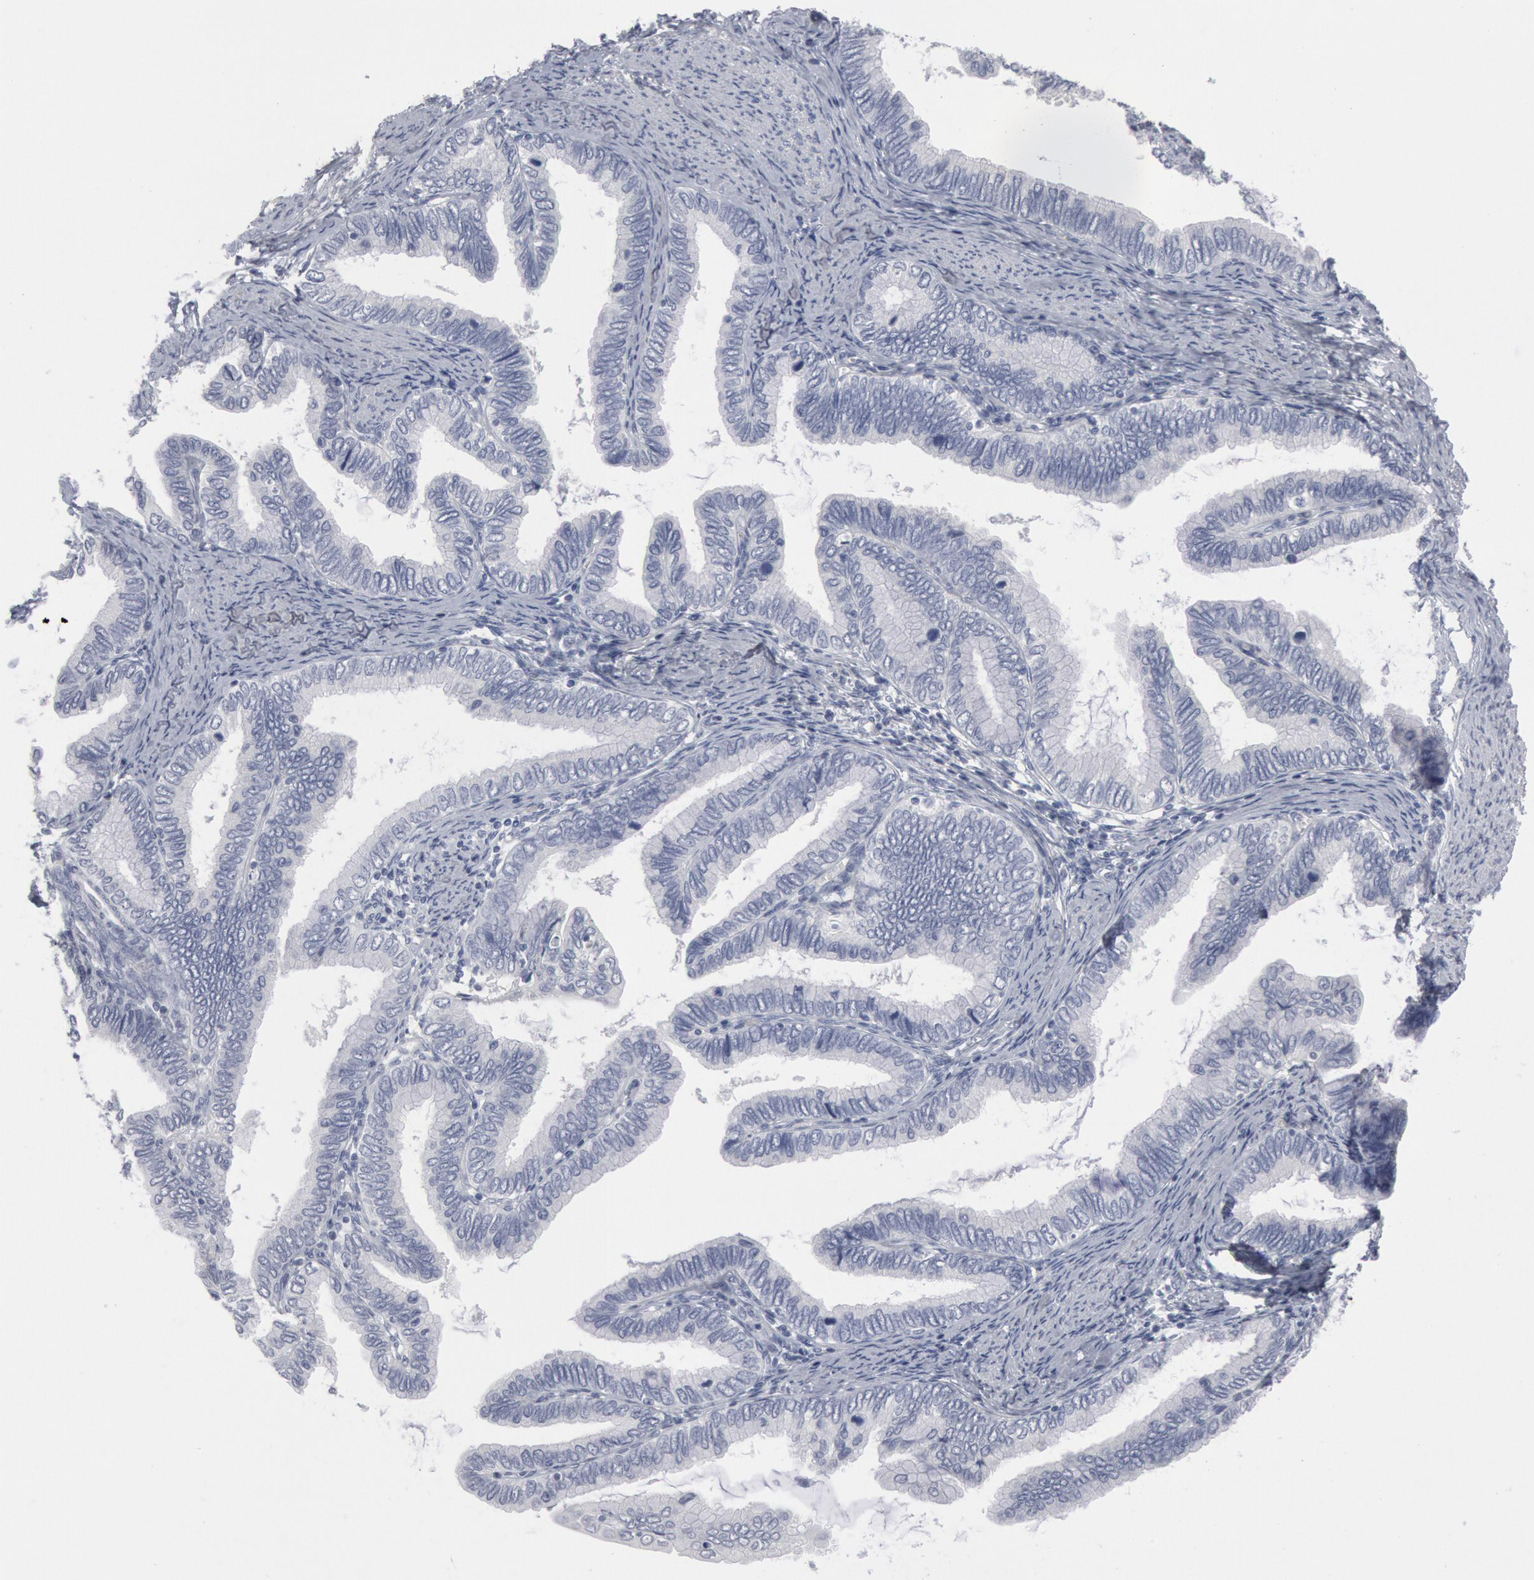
{"staining": {"intensity": "negative", "quantity": "none", "location": "none"}, "tissue": "cervical cancer", "cell_type": "Tumor cells", "image_type": "cancer", "snomed": [{"axis": "morphology", "description": "Adenocarcinoma, NOS"}, {"axis": "topography", "description": "Cervix"}], "caption": "Immunohistochemistry image of human cervical cancer (adenocarcinoma) stained for a protein (brown), which demonstrates no expression in tumor cells.", "gene": "DMC1", "patient": {"sex": "female", "age": 49}}